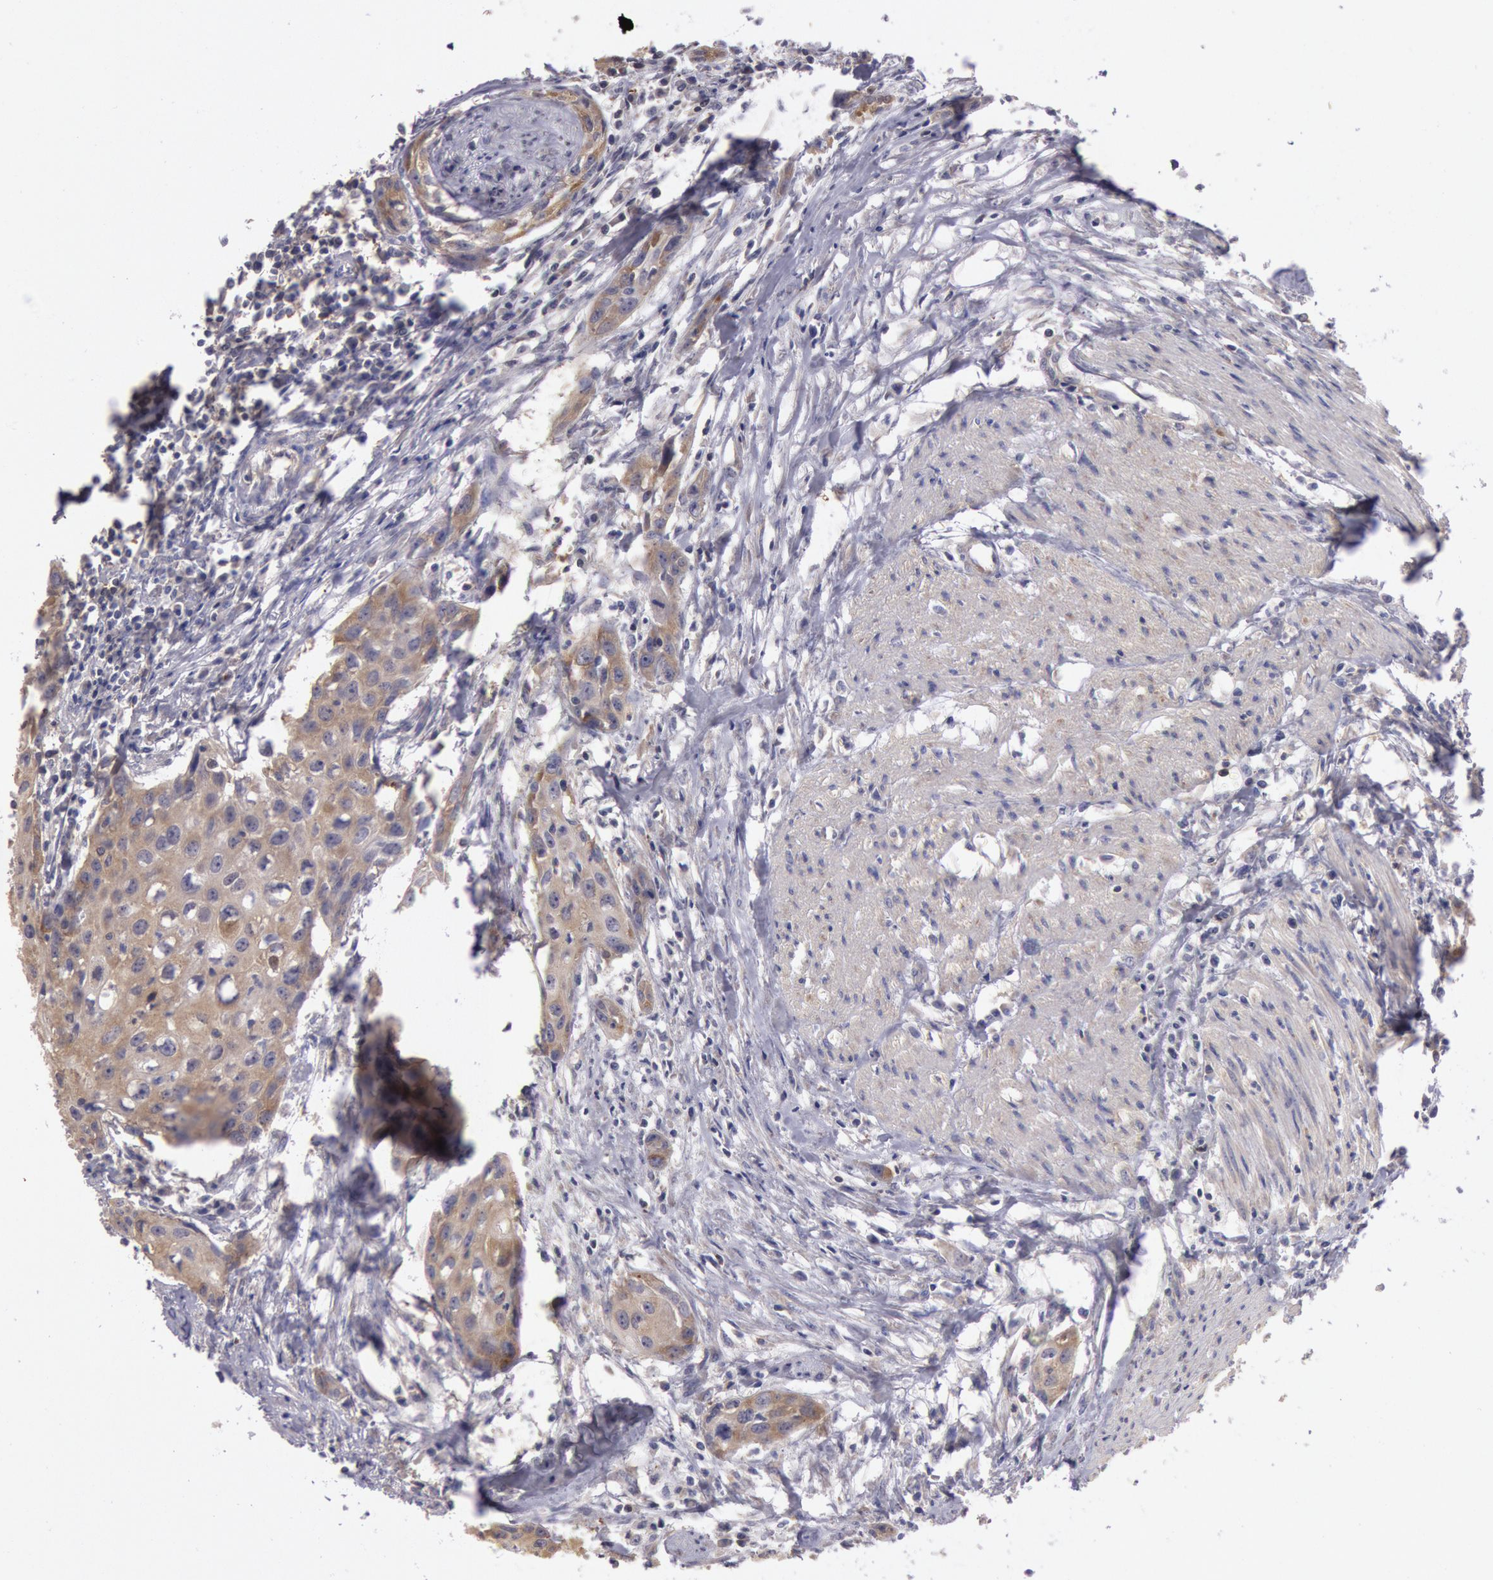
{"staining": {"intensity": "moderate", "quantity": ">75%", "location": "cytoplasmic/membranous"}, "tissue": "urothelial cancer", "cell_type": "Tumor cells", "image_type": "cancer", "snomed": [{"axis": "morphology", "description": "Urothelial carcinoma, High grade"}, {"axis": "topography", "description": "Urinary bladder"}], "caption": "Brown immunohistochemical staining in human urothelial cancer exhibits moderate cytoplasmic/membranous staining in approximately >75% of tumor cells.", "gene": "NMT2", "patient": {"sex": "male", "age": 54}}